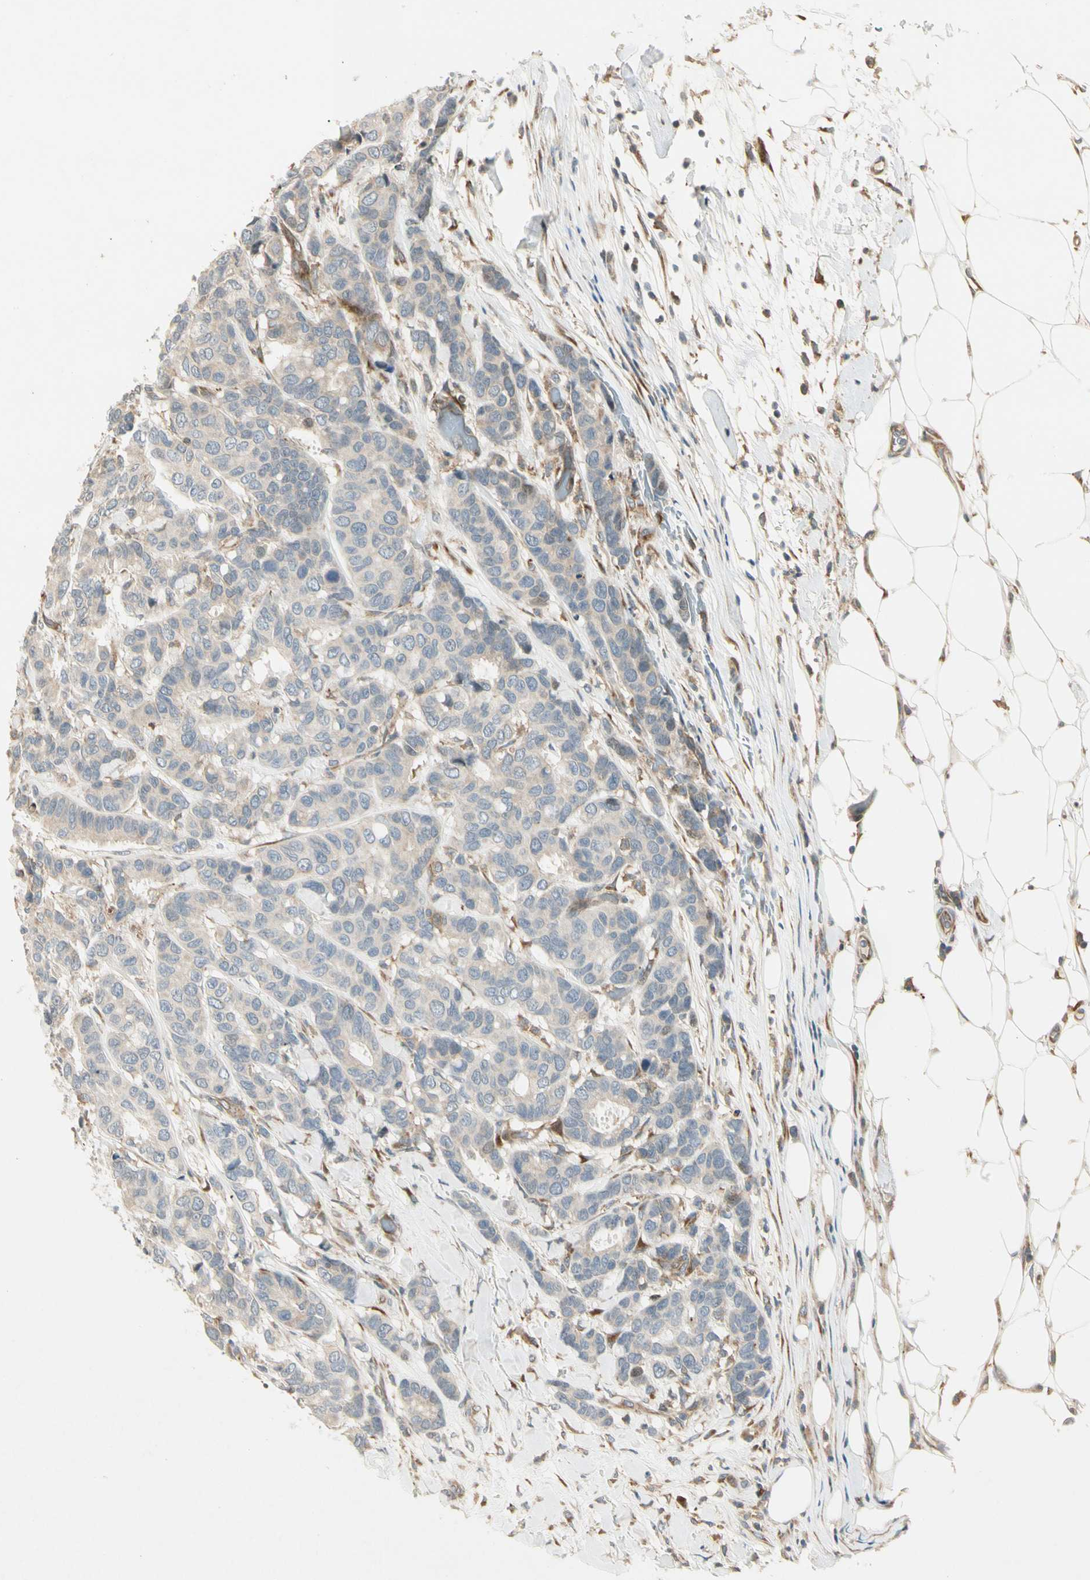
{"staining": {"intensity": "negative", "quantity": "none", "location": "none"}, "tissue": "breast cancer", "cell_type": "Tumor cells", "image_type": "cancer", "snomed": [{"axis": "morphology", "description": "Duct carcinoma"}, {"axis": "topography", "description": "Breast"}], "caption": "High magnification brightfield microscopy of infiltrating ductal carcinoma (breast) stained with DAB (brown) and counterstained with hematoxylin (blue): tumor cells show no significant positivity. The staining is performed using DAB brown chromogen with nuclei counter-stained in using hematoxylin.", "gene": "FNDC3B", "patient": {"sex": "female", "age": 87}}